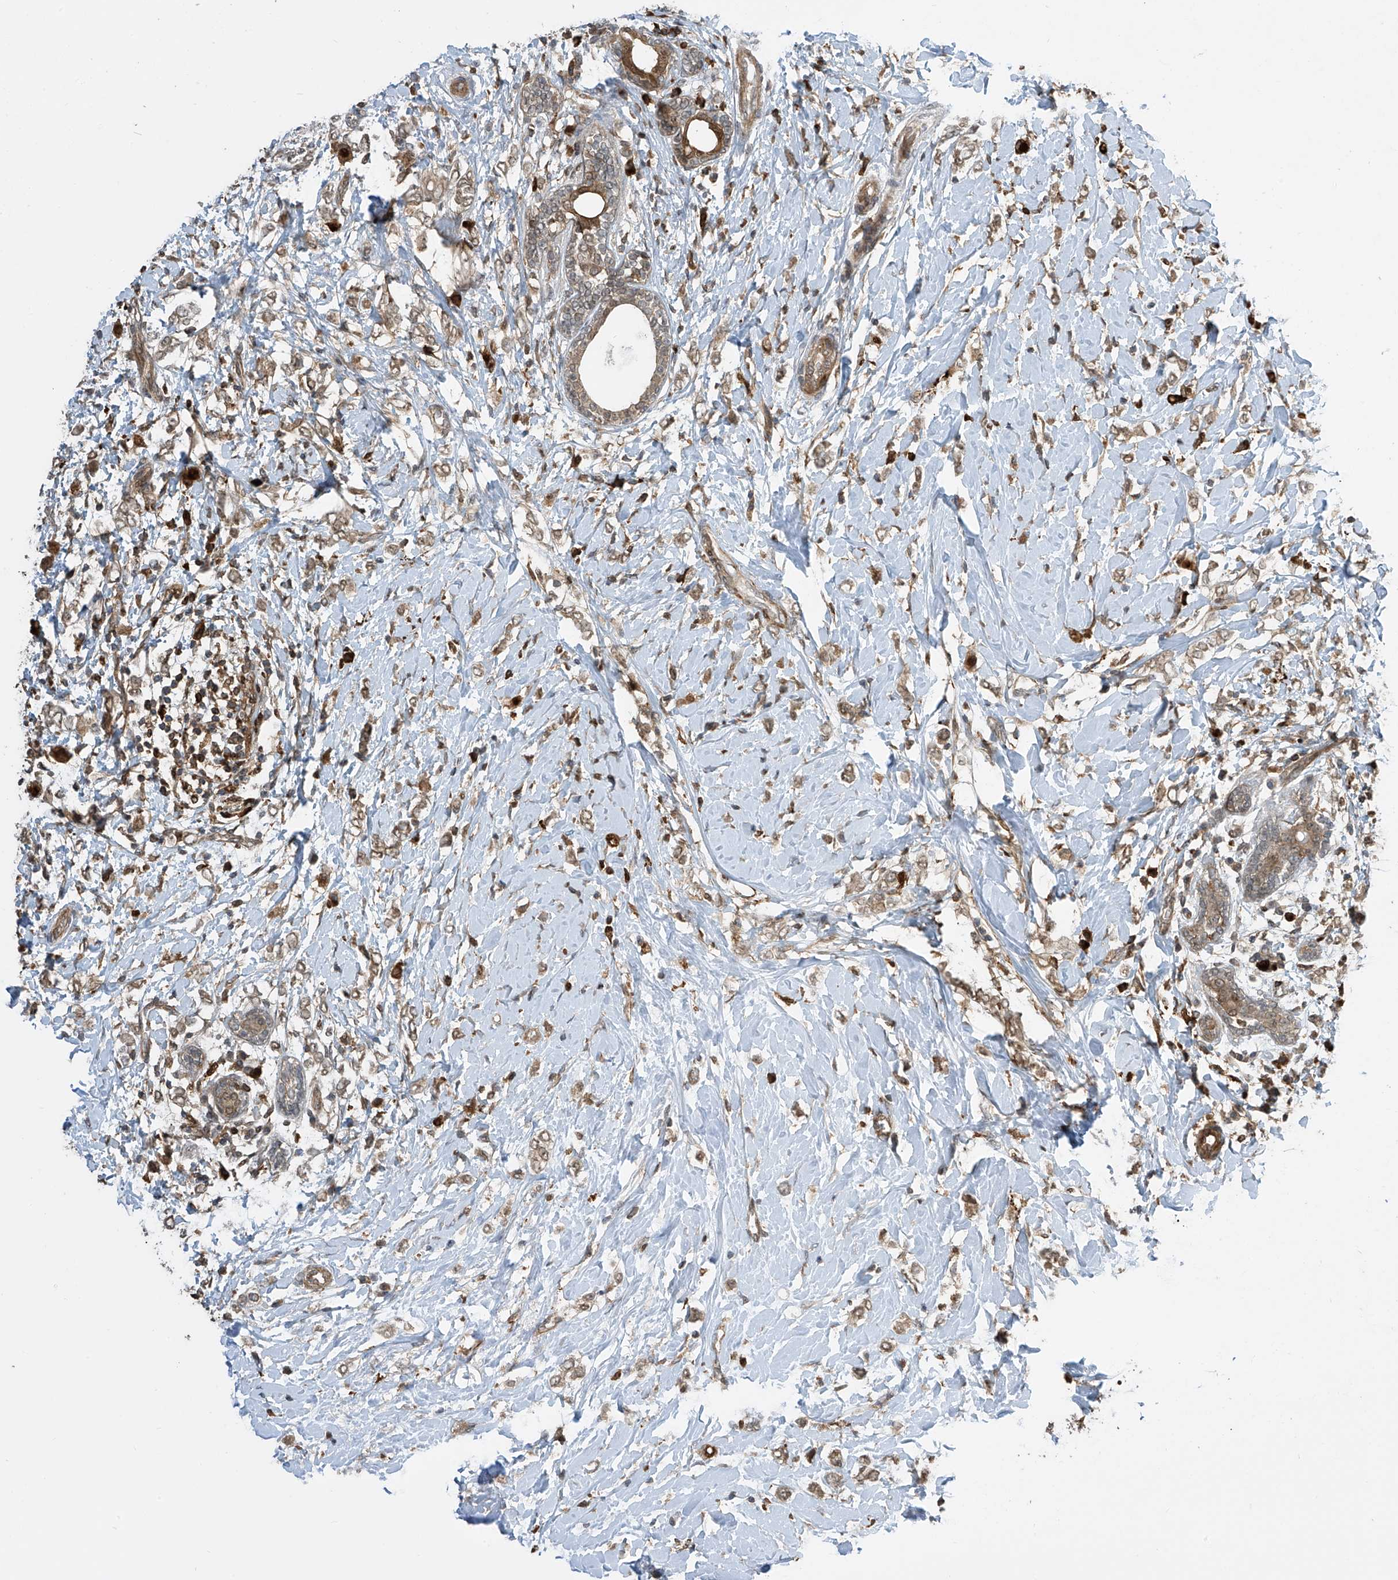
{"staining": {"intensity": "weak", "quantity": ">75%", "location": "cytoplasmic/membranous,nuclear"}, "tissue": "breast cancer", "cell_type": "Tumor cells", "image_type": "cancer", "snomed": [{"axis": "morphology", "description": "Normal tissue, NOS"}, {"axis": "morphology", "description": "Lobular carcinoma"}, {"axis": "topography", "description": "Breast"}], "caption": "Human breast cancer (lobular carcinoma) stained for a protein (brown) displays weak cytoplasmic/membranous and nuclear positive staining in about >75% of tumor cells.", "gene": "ATAD2B", "patient": {"sex": "female", "age": 47}}